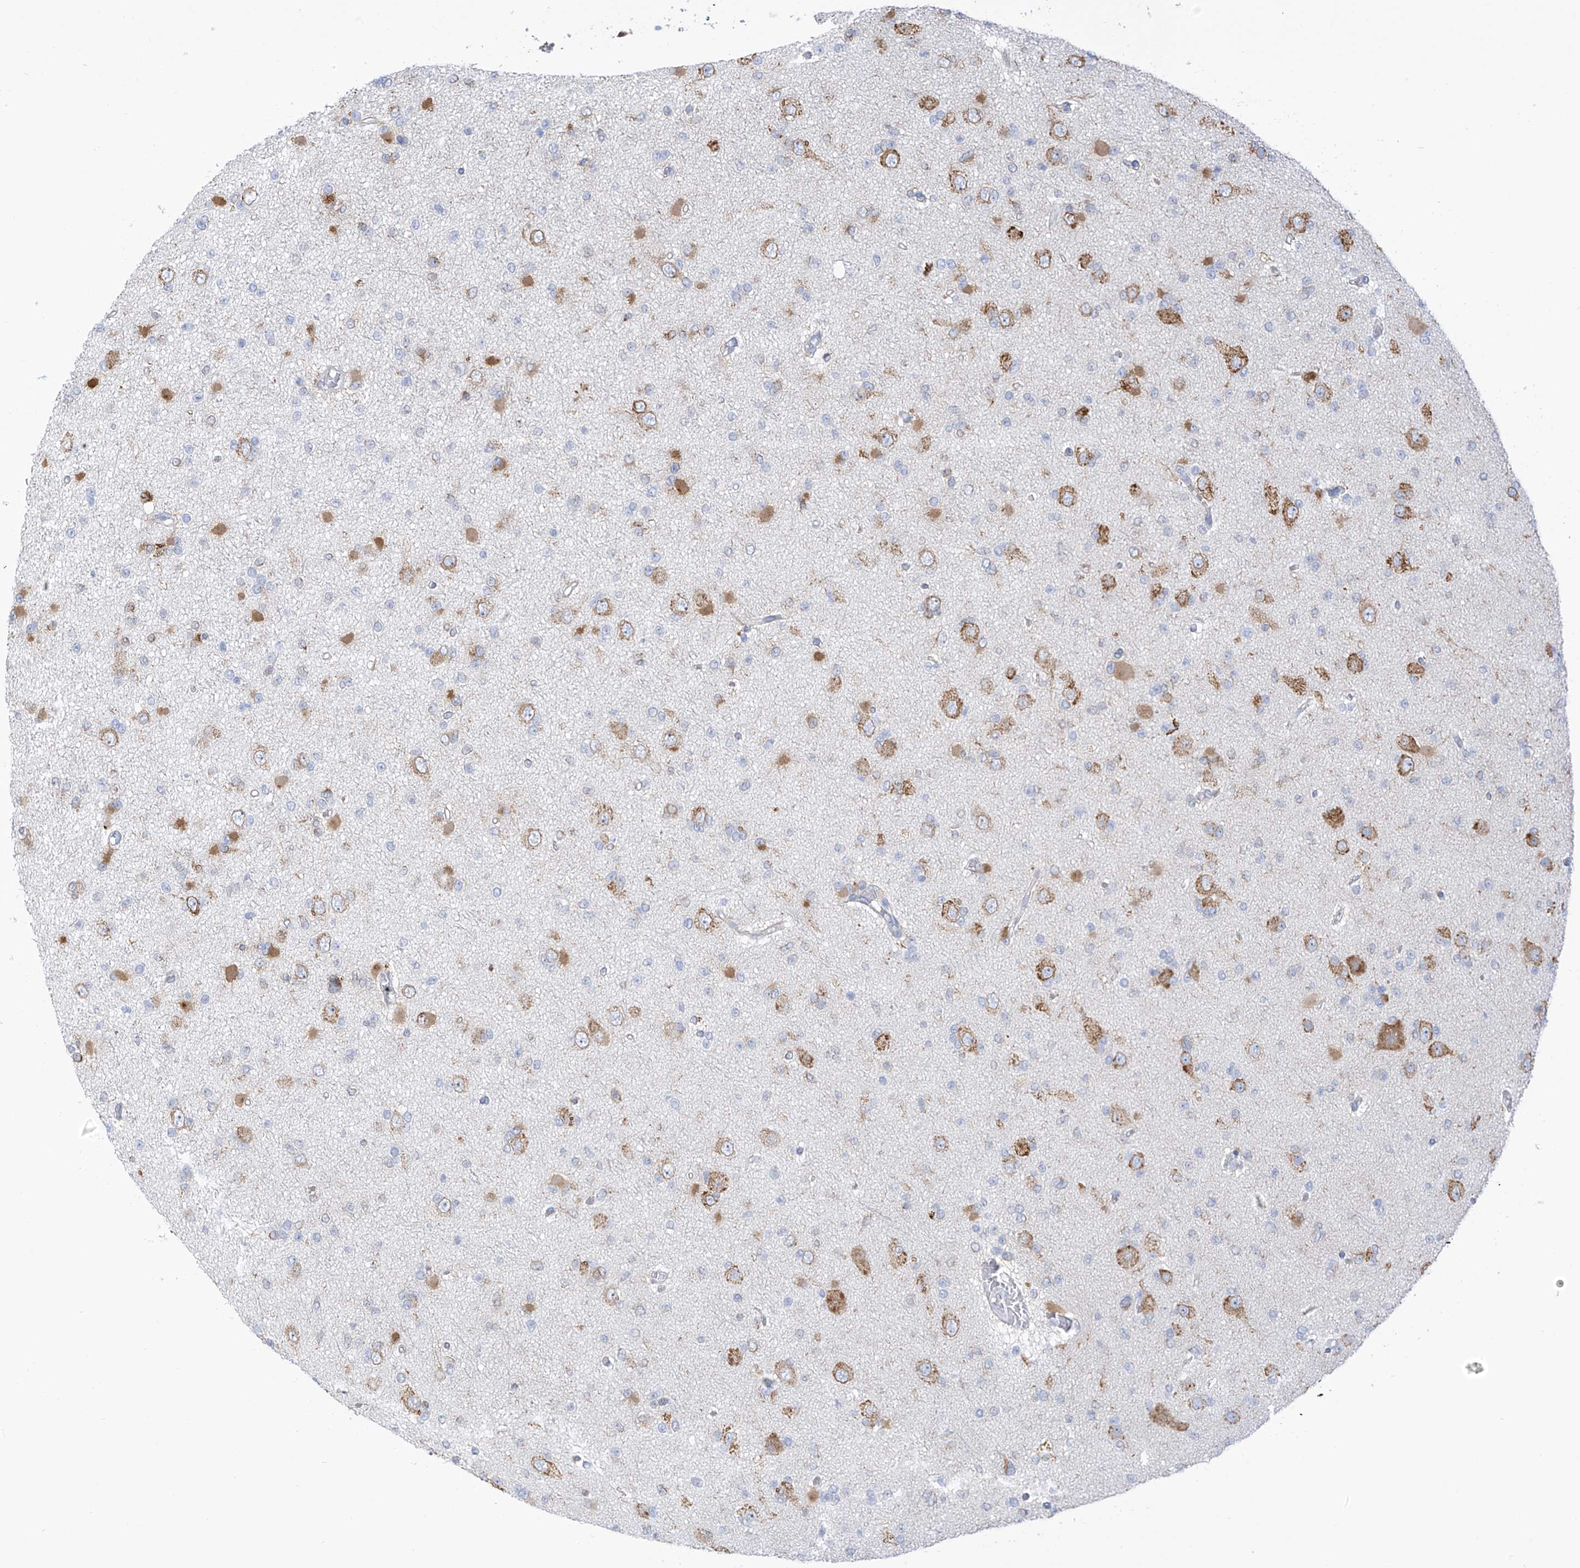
{"staining": {"intensity": "moderate", "quantity": "<25%", "location": "cytoplasmic/membranous"}, "tissue": "glioma", "cell_type": "Tumor cells", "image_type": "cancer", "snomed": [{"axis": "morphology", "description": "Glioma, malignant, Low grade"}, {"axis": "topography", "description": "Brain"}], "caption": "Malignant low-grade glioma stained with a brown dye displays moderate cytoplasmic/membranous positive expression in approximately <25% of tumor cells.", "gene": "RCN2", "patient": {"sex": "female", "age": 22}}